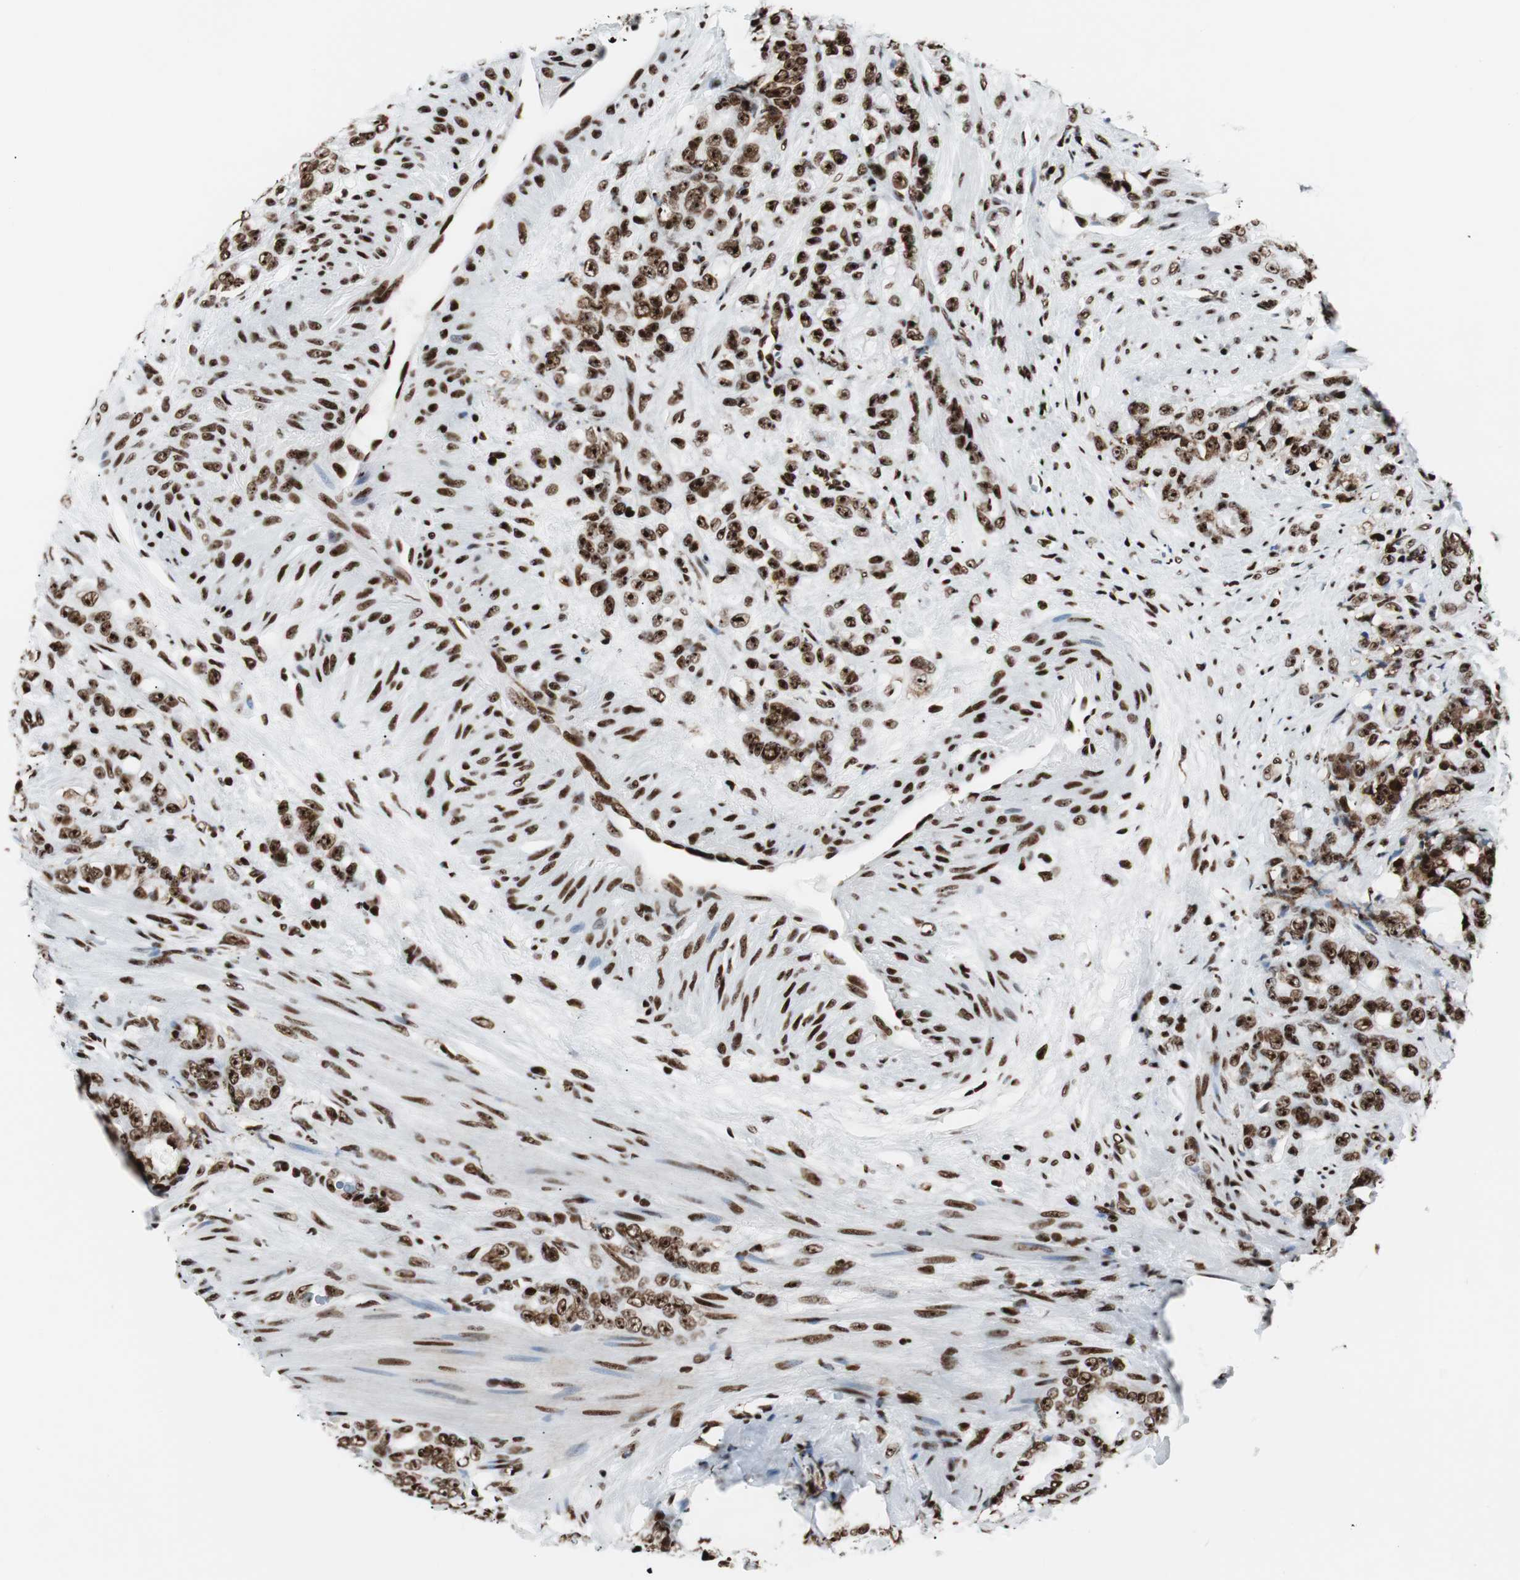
{"staining": {"intensity": "strong", "quantity": ">75%", "location": "nuclear"}, "tissue": "prostate cancer", "cell_type": "Tumor cells", "image_type": "cancer", "snomed": [{"axis": "morphology", "description": "Adenocarcinoma, Low grade"}, {"axis": "topography", "description": "Prostate"}], "caption": "The micrograph reveals a brown stain indicating the presence of a protein in the nuclear of tumor cells in adenocarcinoma (low-grade) (prostate). (DAB IHC, brown staining for protein, blue staining for nuclei).", "gene": "NCL", "patient": {"sex": "male", "age": 58}}